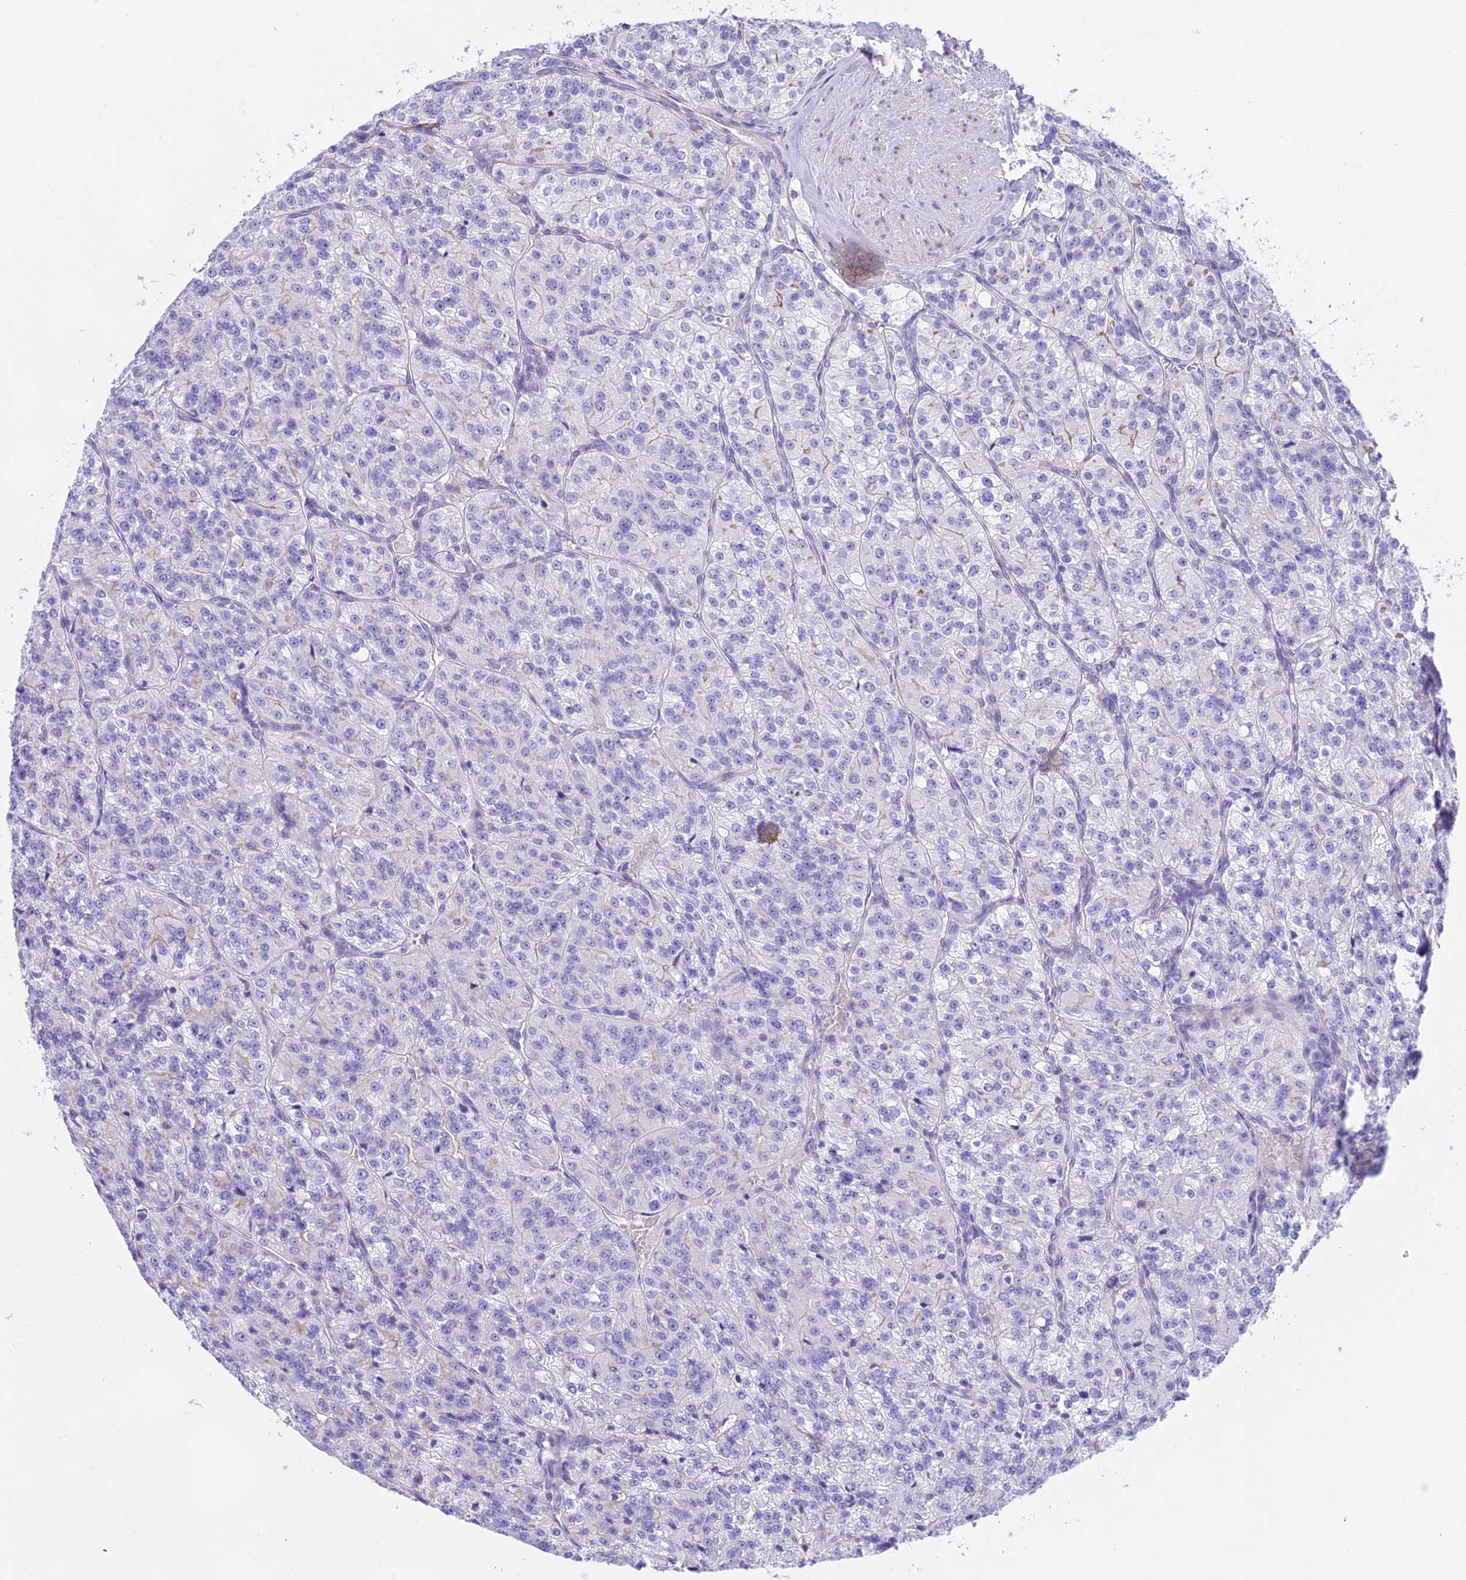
{"staining": {"intensity": "negative", "quantity": "none", "location": "none"}, "tissue": "renal cancer", "cell_type": "Tumor cells", "image_type": "cancer", "snomed": [{"axis": "morphology", "description": "Adenocarcinoma, NOS"}, {"axis": "topography", "description": "Kidney"}], "caption": "Immunohistochemistry photomicrograph of human renal adenocarcinoma stained for a protein (brown), which exhibits no staining in tumor cells.", "gene": "DEFB107A", "patient": {"sex": "female", "age": 63}}